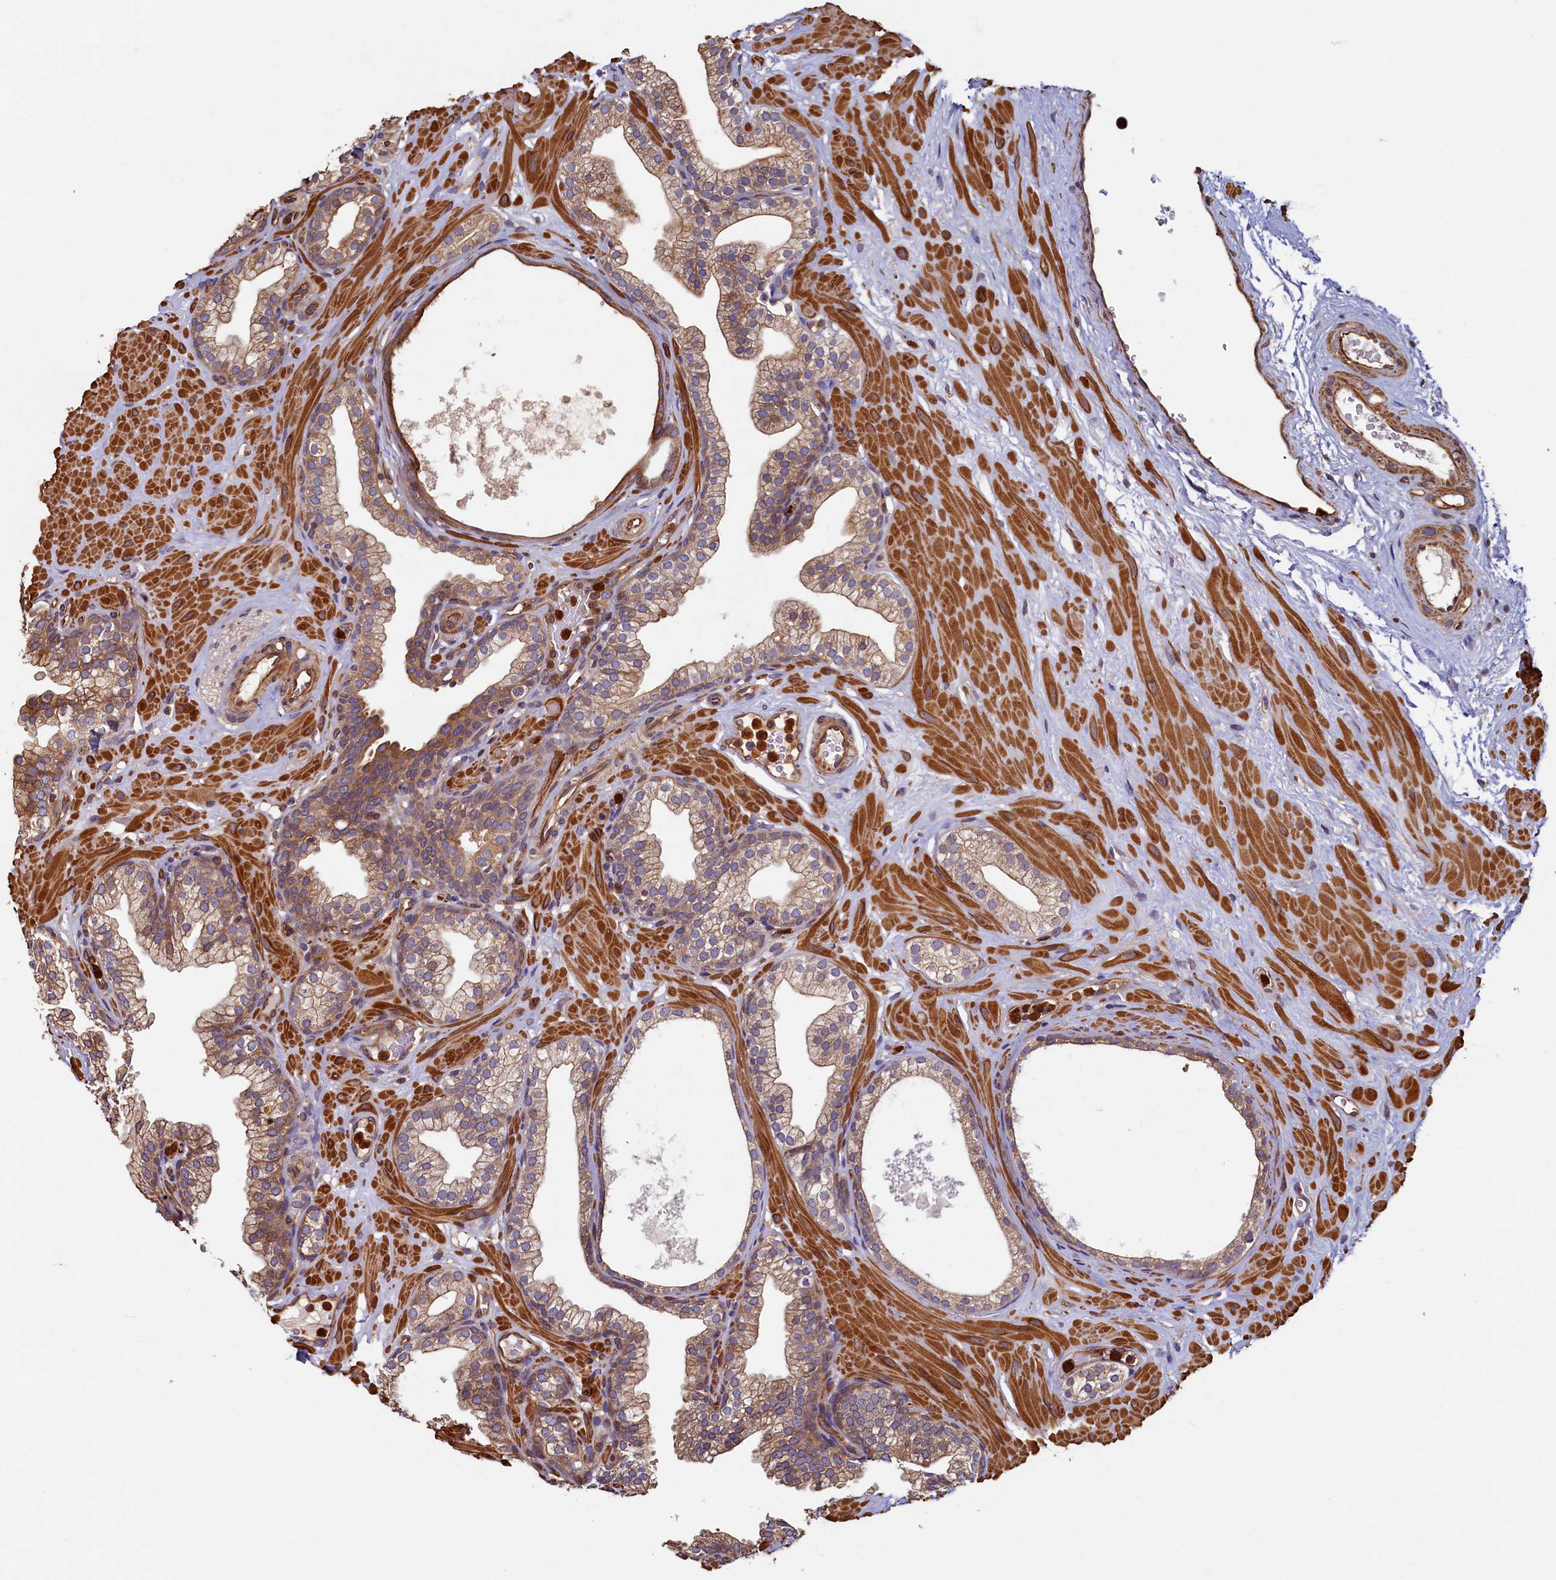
{"staining": {"intensity": "moderate", "quantity": "25%-75%", "location": "cytoplasmic/membranous"}, "tissue": "prostate", "cell_type": "Glandular cells", "image_type": "normal", "snomed": [{"axis": "morphology", "description": "Normal tissue, NOS"}, {"axis": "morphology", "description": "Urothelial carcinoma, Low grade"}, {"axis": "topography", "description": "Urinary bladder"}, {"axis": "topography", "description": "Prostate"}], "caption": "Human prostate stained for a protein (brown) demonstrates moderate cytoplasmic/membranous positive positivity in about 25%-75% of glandular cells.", "gene": "CCDC102B", "patient": {"sex": "male", "age": 60}}